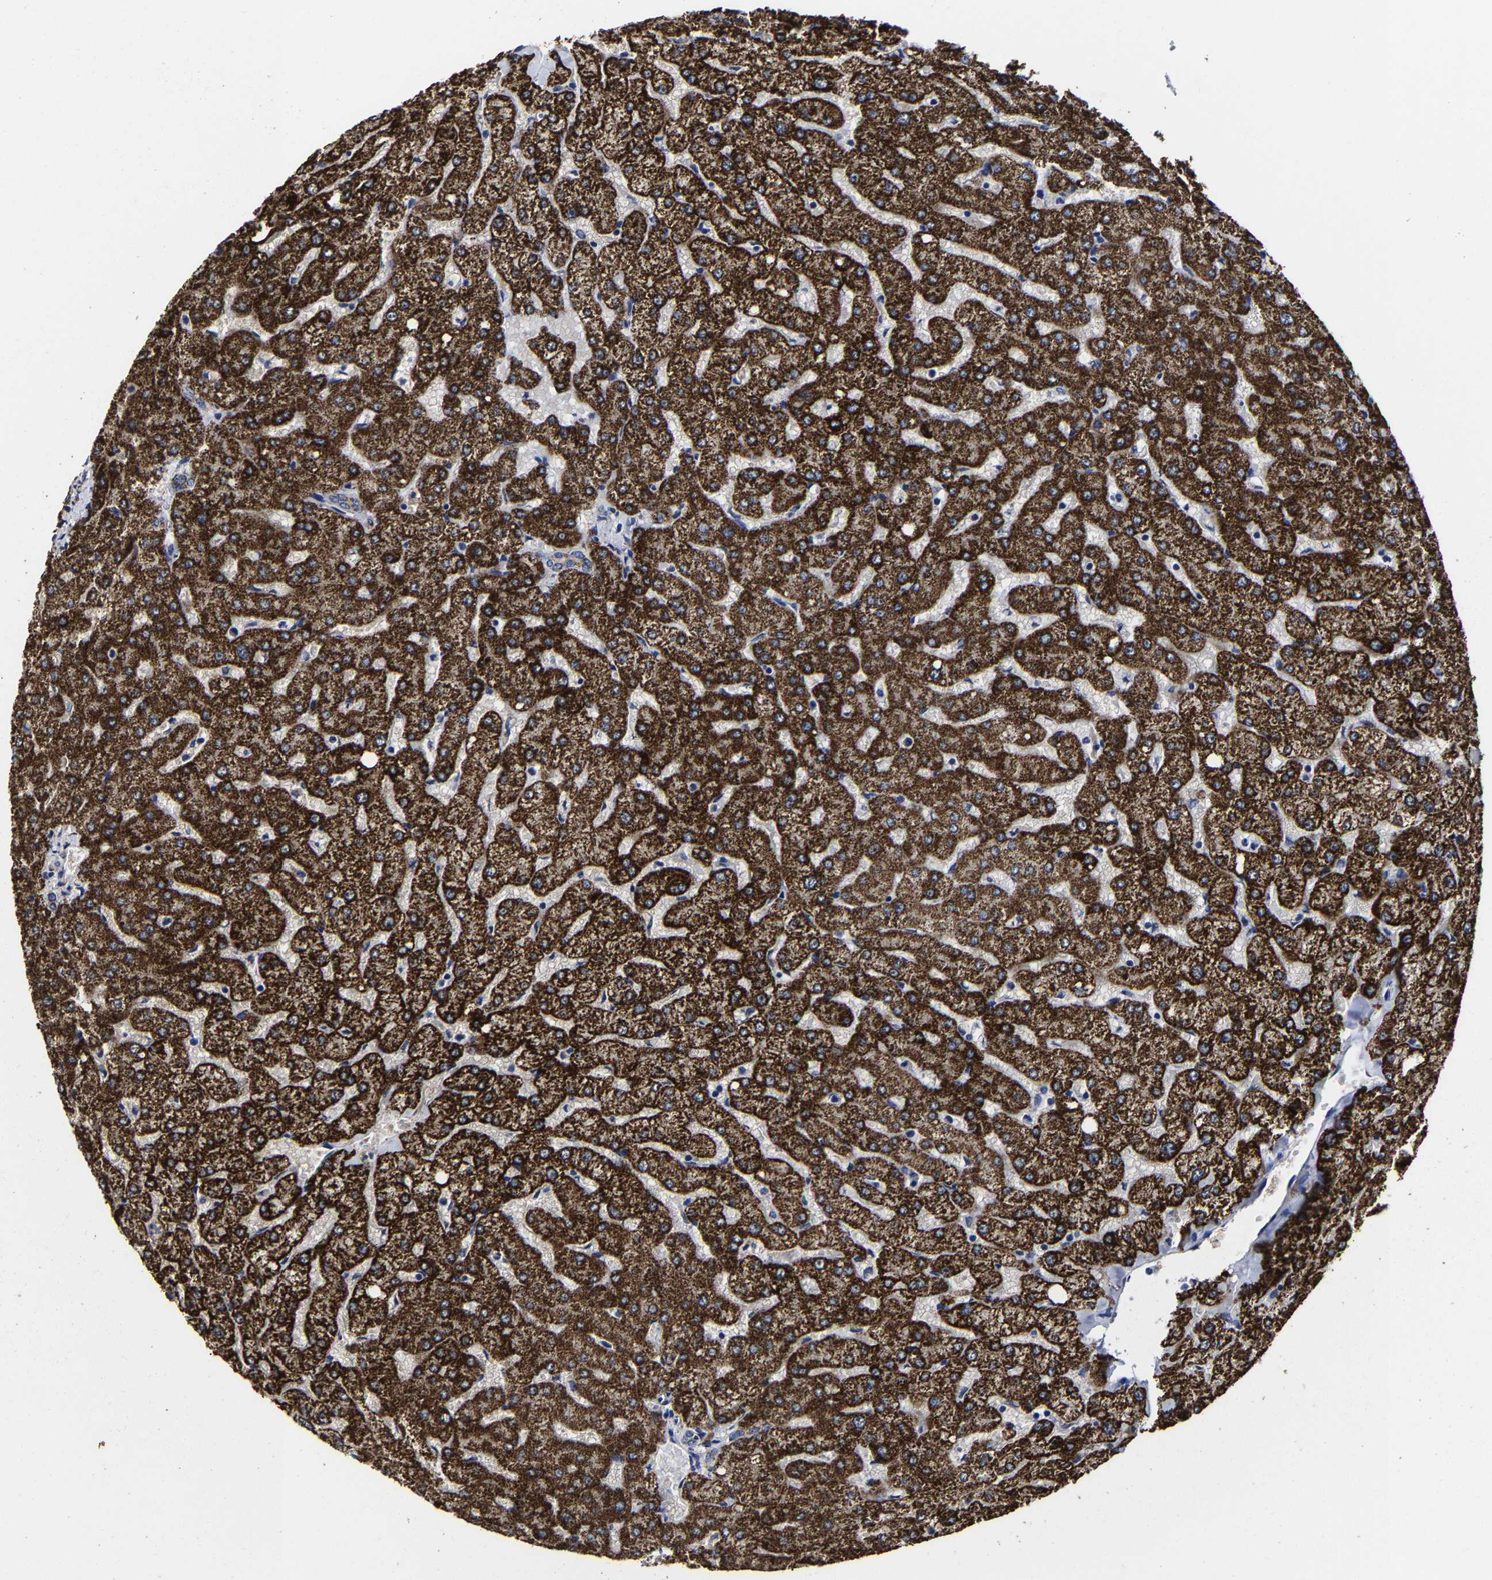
{"staining": {"intensity": "moderate", "quantity": "25%-75%", "location": "cytoplasmic/membranous"}, "tissue": "liver", "cell_type": "Cholangiocytes", "image_type": "normal", "snomed": [{"axis": "morphology", "description": "Normal tissue, NOS"}, {"axis": "topography", "description": "Liver"}], "caption": "The immunohistochemical stain labels moderate cytoplasmic/membranous positivity in cholangiocytes of benign liver.", "gene": "AASS", "patient": {"sex": "male", "age": 73}}